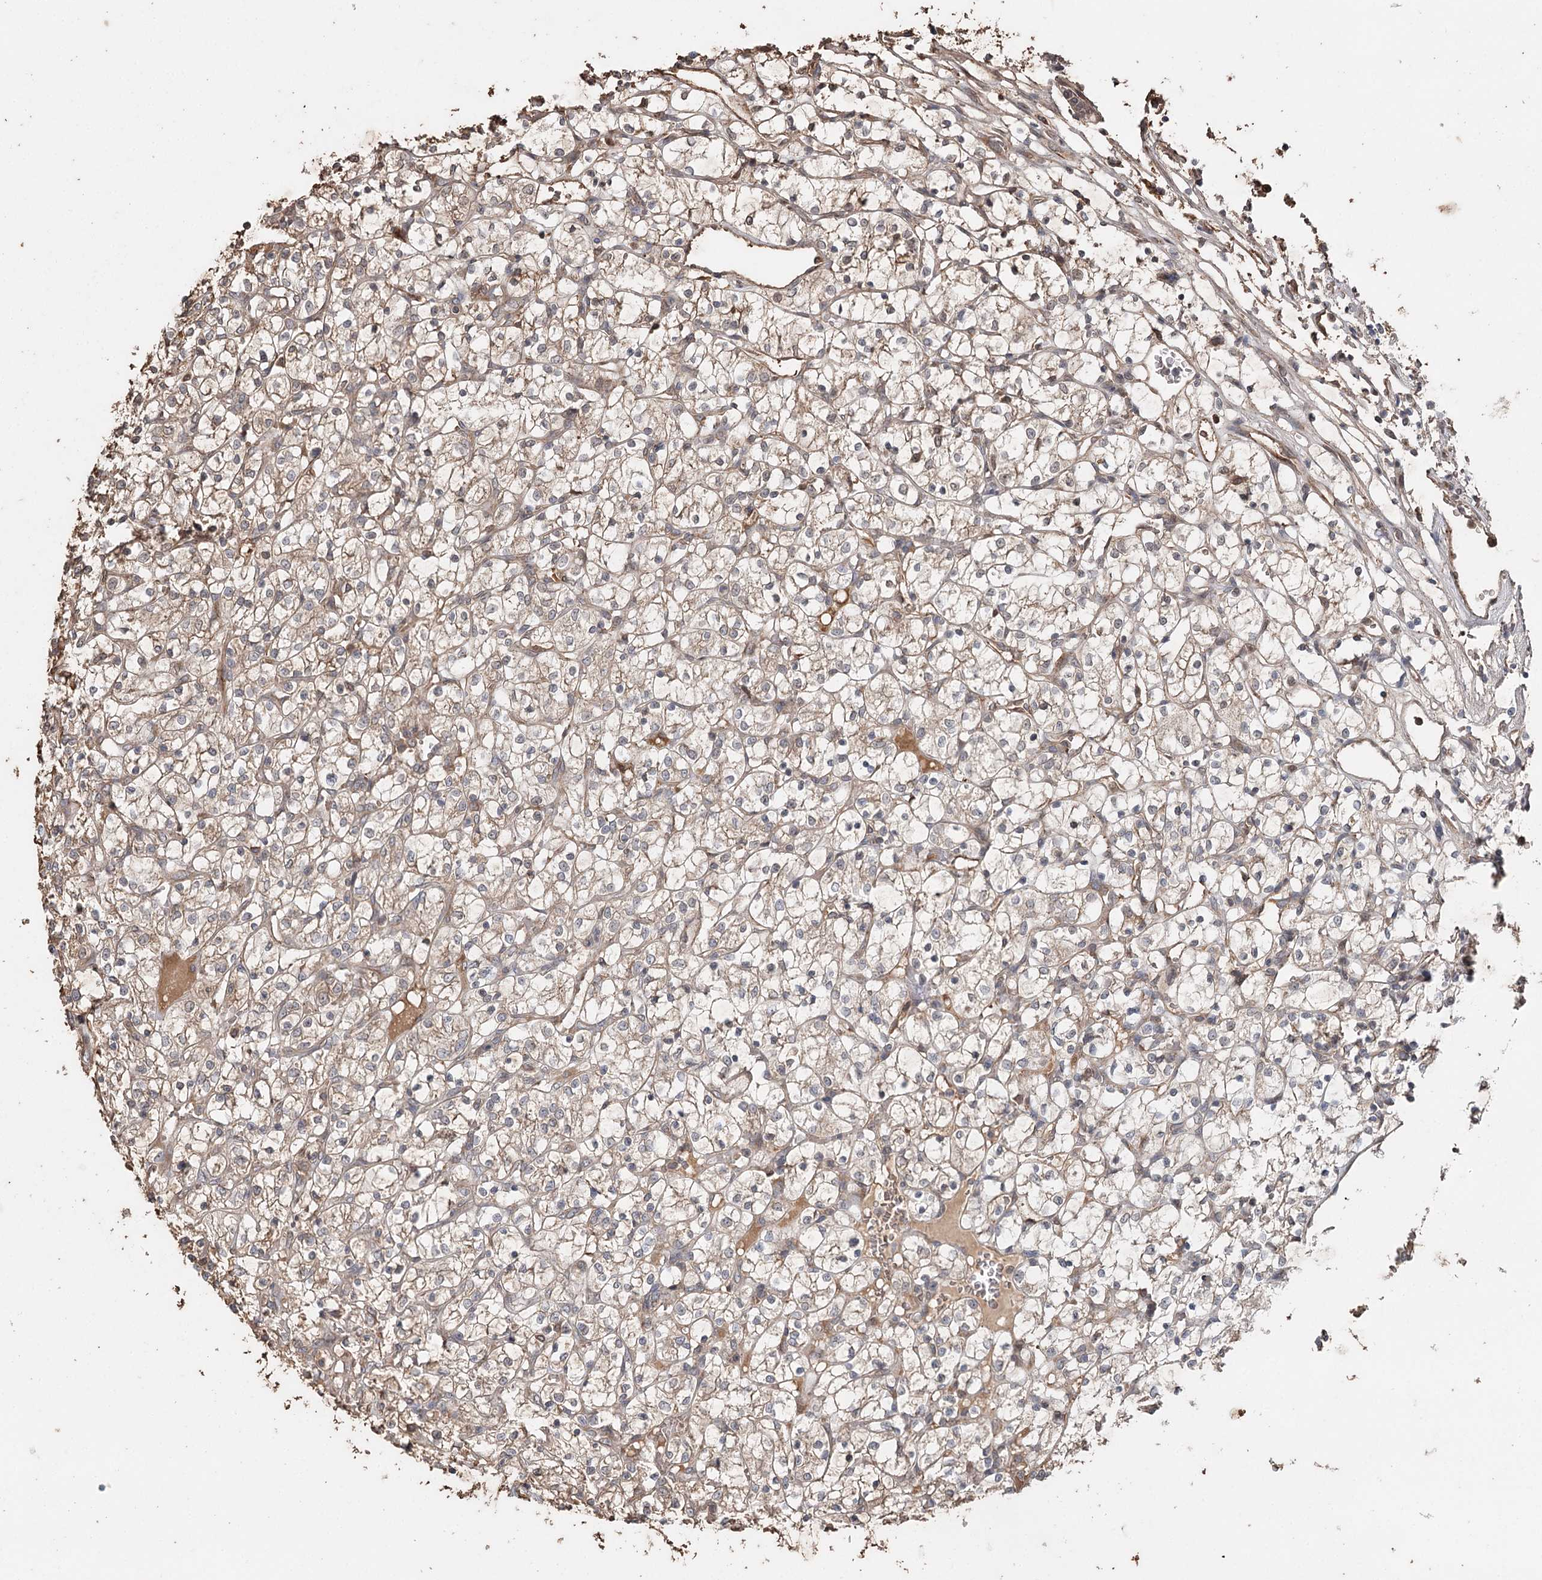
{"staining": {"intensity": "weak", "quantity": ">75%", "location": "cytoplasmic/membranous"}, "tissue": "renal cancer", "cell_type": "Tumor cells", "image_type": "cancer", "snomed": [{"axis": "morphology", "description": "Adenocarcinoma, NOS"}, {"axis": "topography", "description": "Kidney"}], "caption": "Immunohistochemical staining of human adenocarcinoma (renal) reveals low levels of weak cytoplasmic/membranous protein expression in approximately >75% of tumor cells. The staining is performed using DAB brown chromogen to label protein expression. The nuclei are counter-stained blue using hematoxylin.", "gene": "SYVN1", "patient": {"sex": "female", "age": 69}}